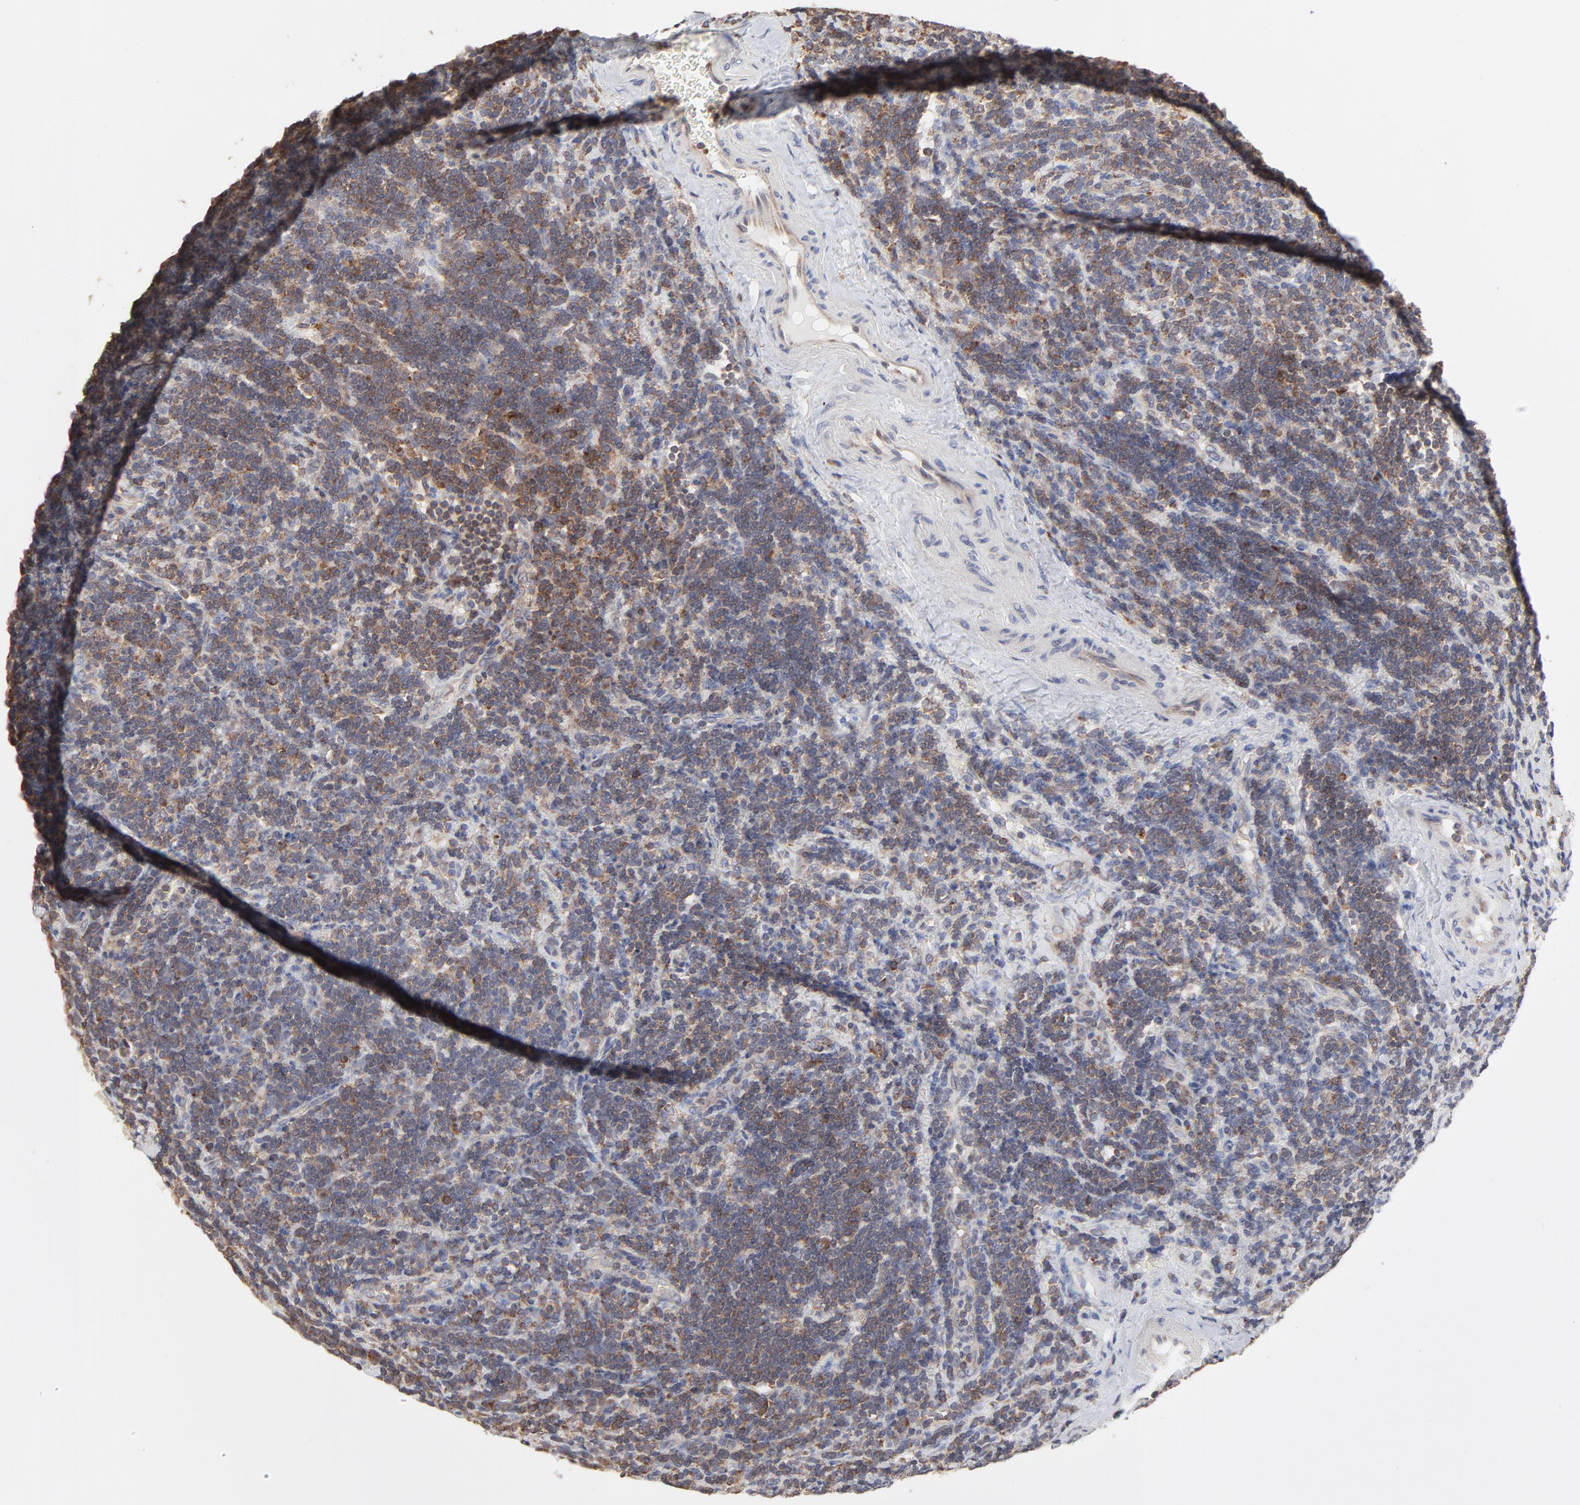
{"staining": {"intensity": "moderate", "quantity": ">75%", "location": "cytoplasmic/membranous"}, "tissue": "lymphoma", "cell_type": "Tumor cells", "image_type": "cancer", "snomed": [{"axis": "morphology", "description": "Malignant lymphoma, non-Hodgkin's type, Low grade"}, {"axis": "topography", "description": "Lymph node"}], "caption": "Protein expression by IHC demonstrates moderate cytoplasmic/membranous expression in approximately >75% of tumor cells in malignant lymphoma, non-Hodgkin's type (low-grade). The protein of interest is stained brown, and the nuclei are stained in blue (DAB IHC with brightfield microscopy, high magnification).", "gene": "RNF213", "patient": {"sex": "male", "age": 70}}